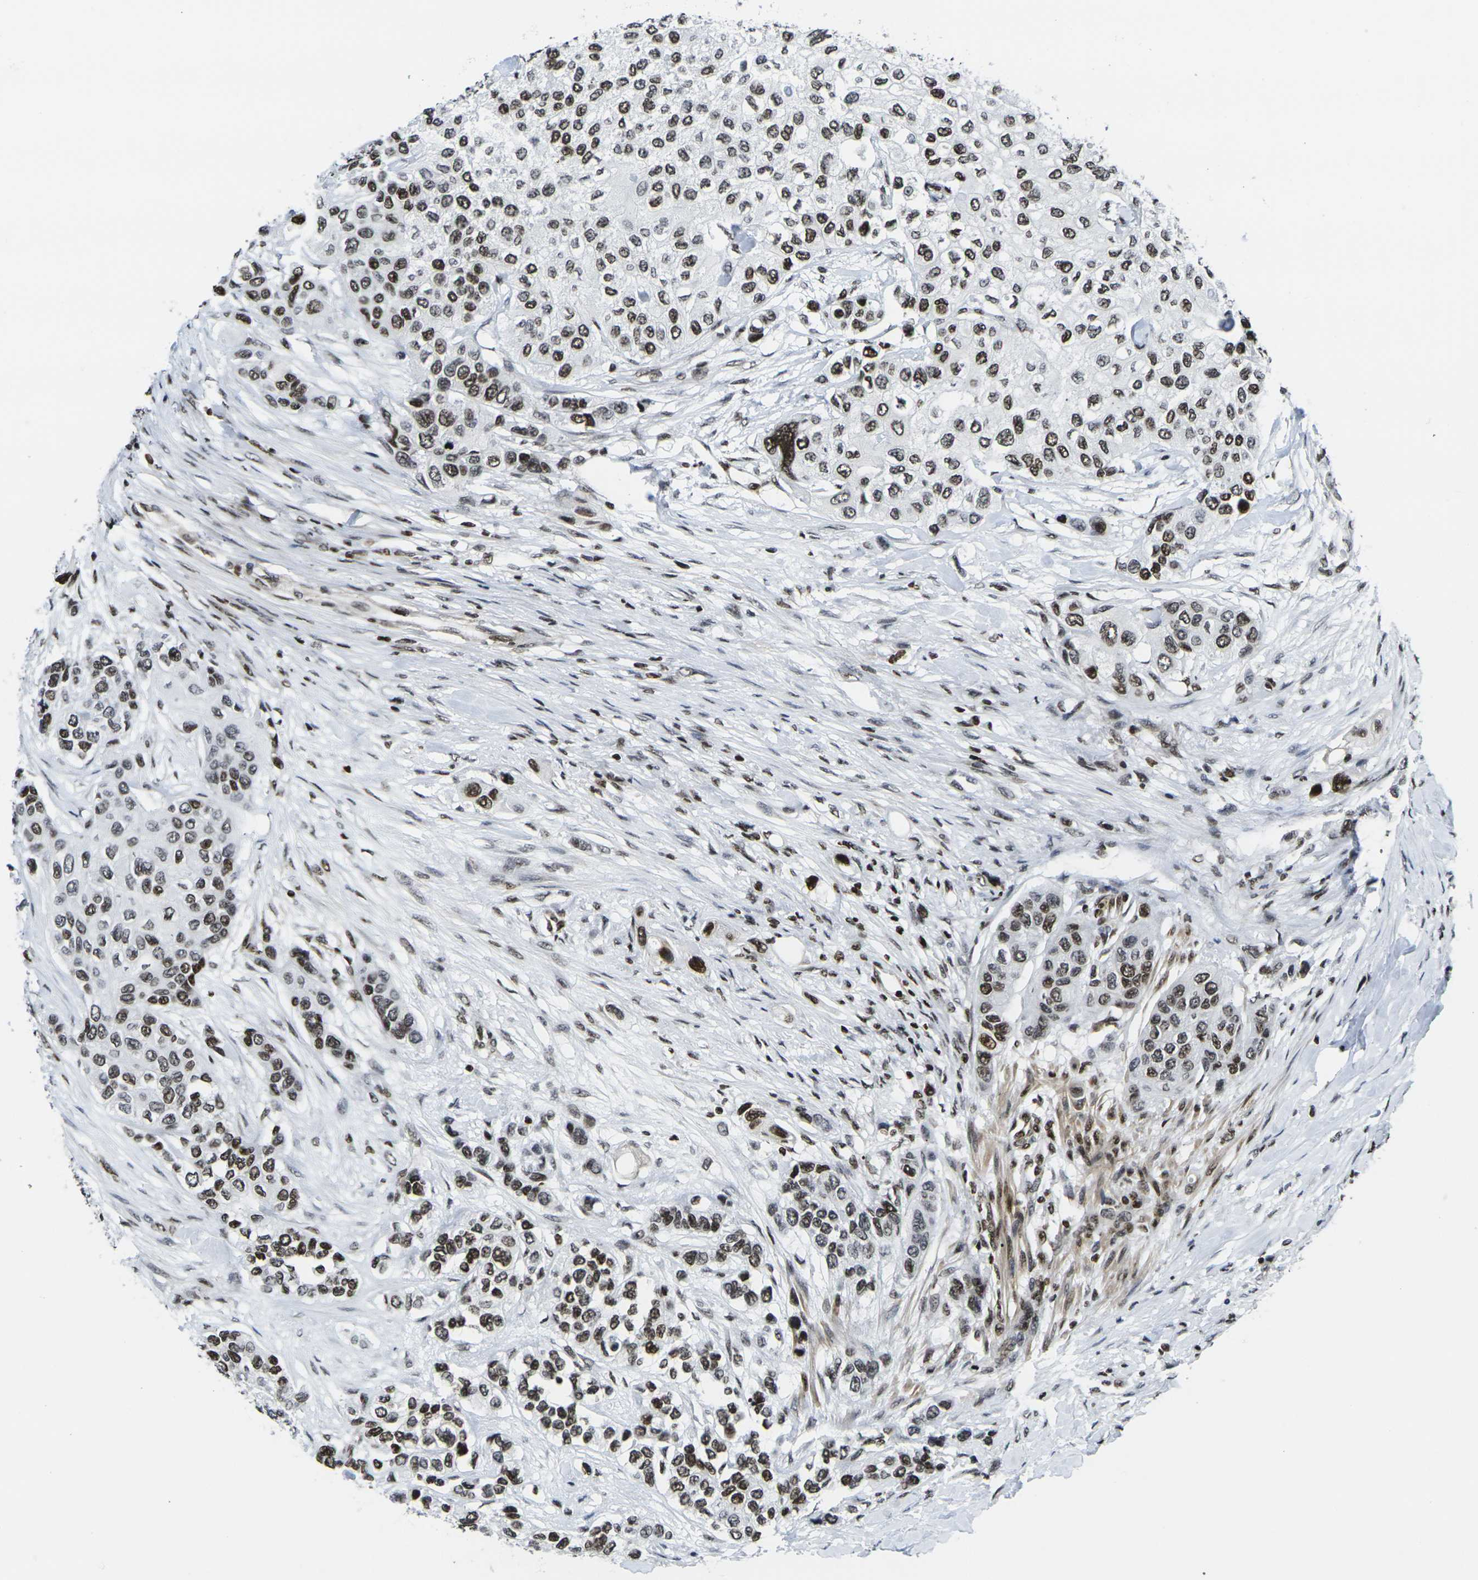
{"staining": {"intensity": "strong", "quantity": ">75%", "location": "nuclear"}, "tissue": "urothelial cancer", "cell_type": "Tumor cells", "image_type": "cancer", "snomed": [{"axis": "morphology", "description": "Urothelial carcinoma, High grade"}, {"axis": "topography", "description": "Urinary bladder"}], "caption": "Immunohistochemistry (IHC) of high-grade urothelial carcinoma reveals high levels of strong nuclear positivity in approximately >75% of tumor cells.", "gene": "H1-10", "patient": {"sex": "female", "age": 56}}